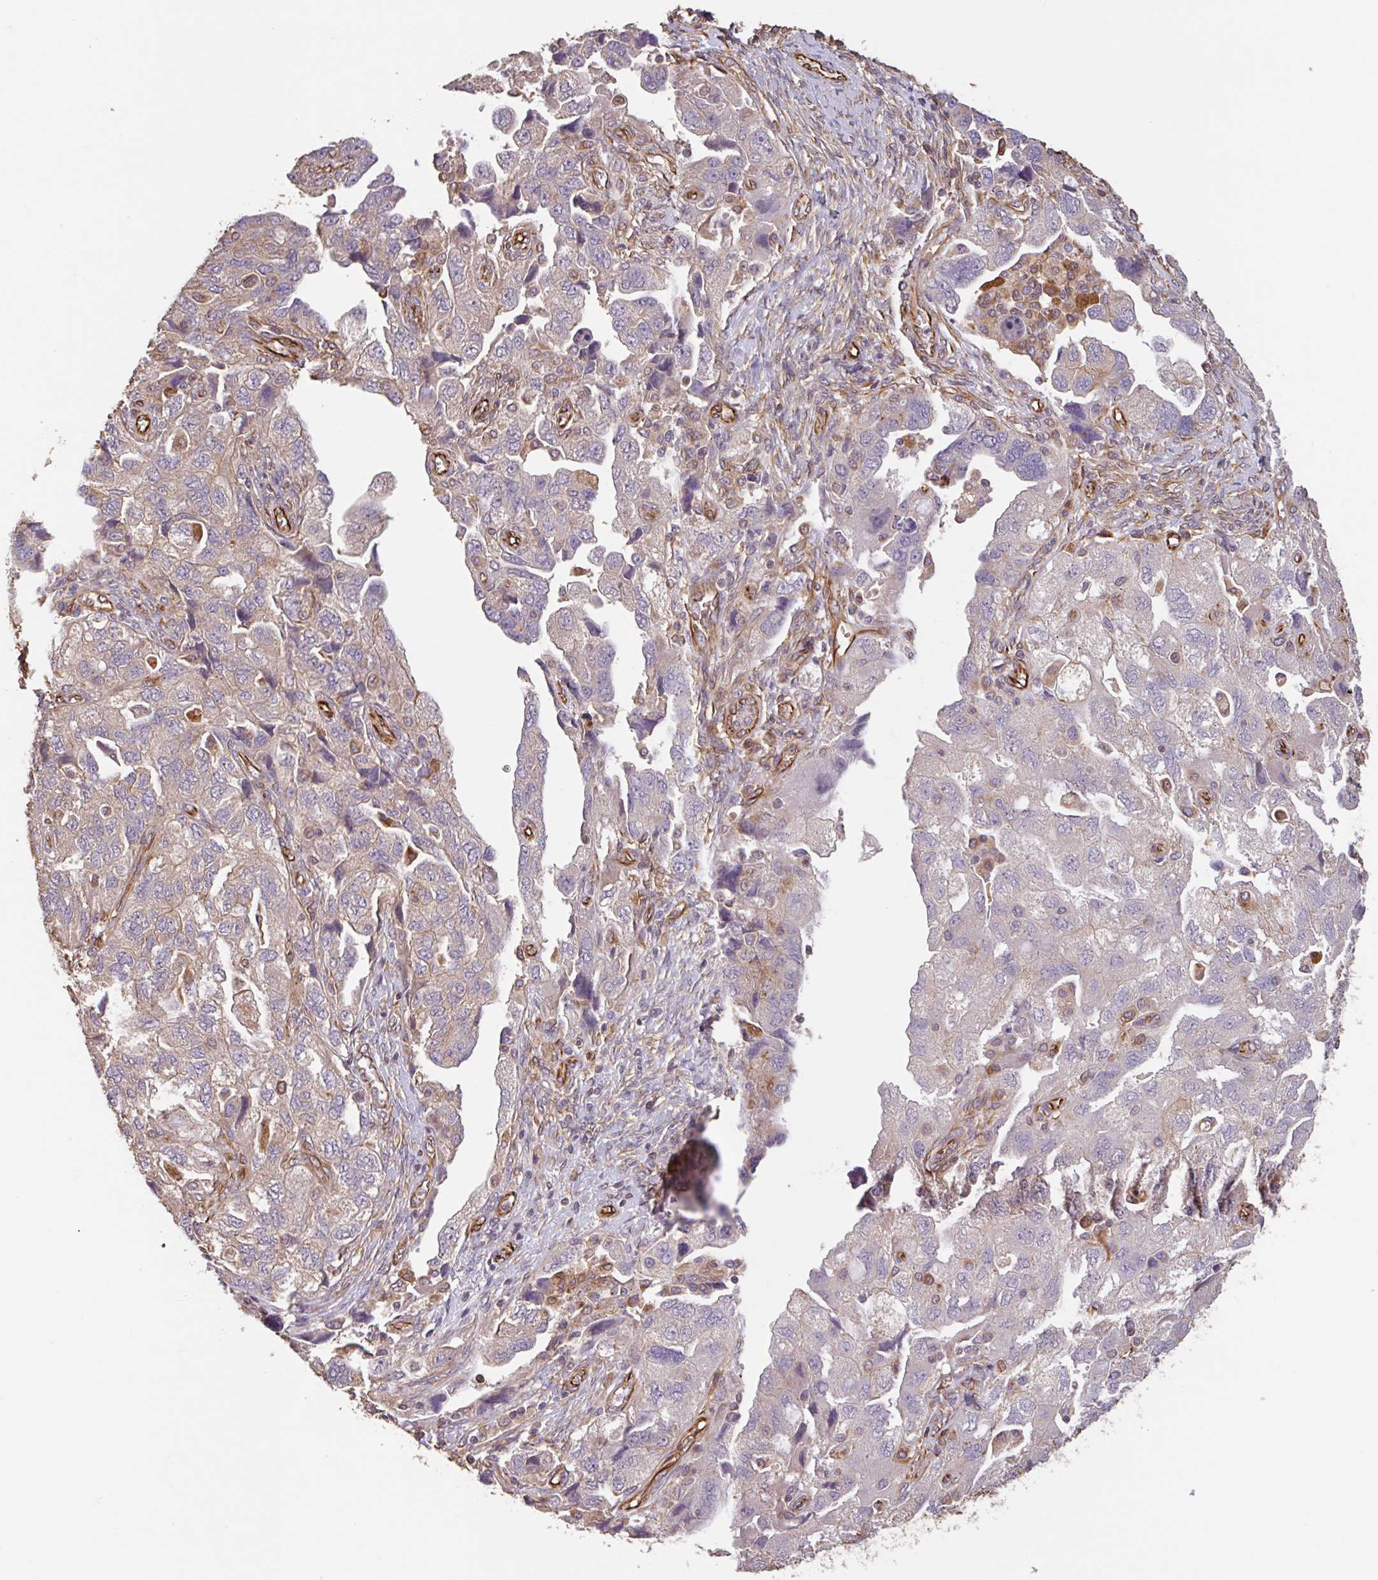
{"staining": {"intensity": "negative", "quantity": "none", "location": "none"}, "tissue": "ovarian cancer", "cell_type": "Tumor cells", "image_type": "cancer", "snomed": [{"axis": "morphology", "description": "Carcinoma, NOS"}, {"axis": "morphology", "description": "Cystadenocarcinoma, serous, NOS"}, {"axis": "topography", "description": "Ovary"}], "caption": "The micrograph shows no significant staining in tumor cells of carcinoma (ovarian). (DAB (3,3'-diaminobenzidine) IHC, high magnification).", "gene": "ZNF790", "patient": {"sex": "female", "age": 69}}